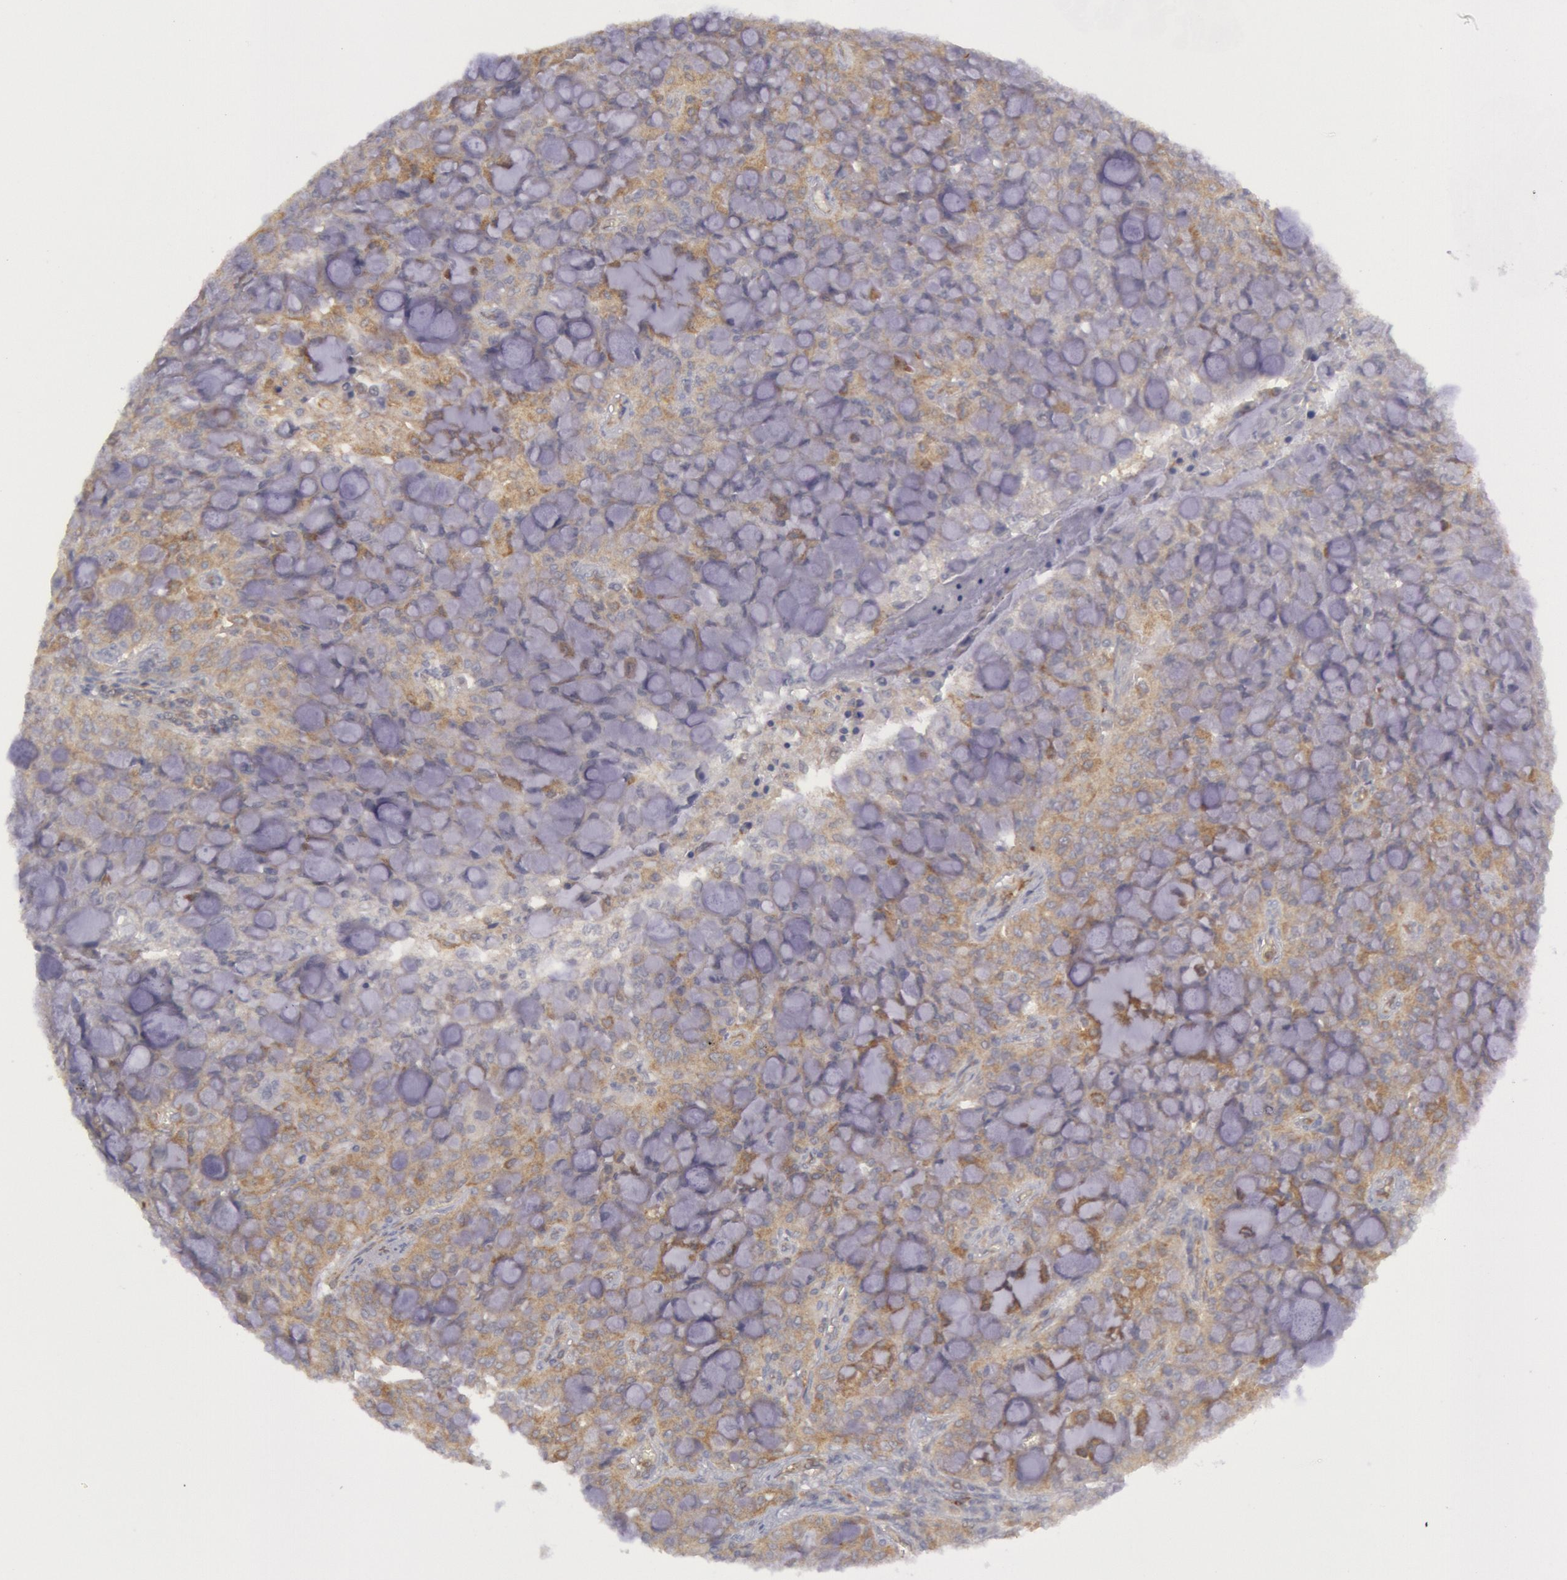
{"staining": {"intensity": "weak", "quantity": ">75%", "location": "cytoplasmic/membranous"}, "tissue": "lung cancer", "cell_type": "Tumor cells", "image_type": "cancer", "snomed": [{"axis": "morphology", "description": "Adenocarcinoma, NOS"}, {"axis": "topography", "description": "Lung"}], "caption": "A brown stain shows weak cytoplasmic/membranous staining of a protein in human lung adenocarcinoma tumor cells.", "gene": "IKBKB", "patient": {"sex": "female", "age": 44}}